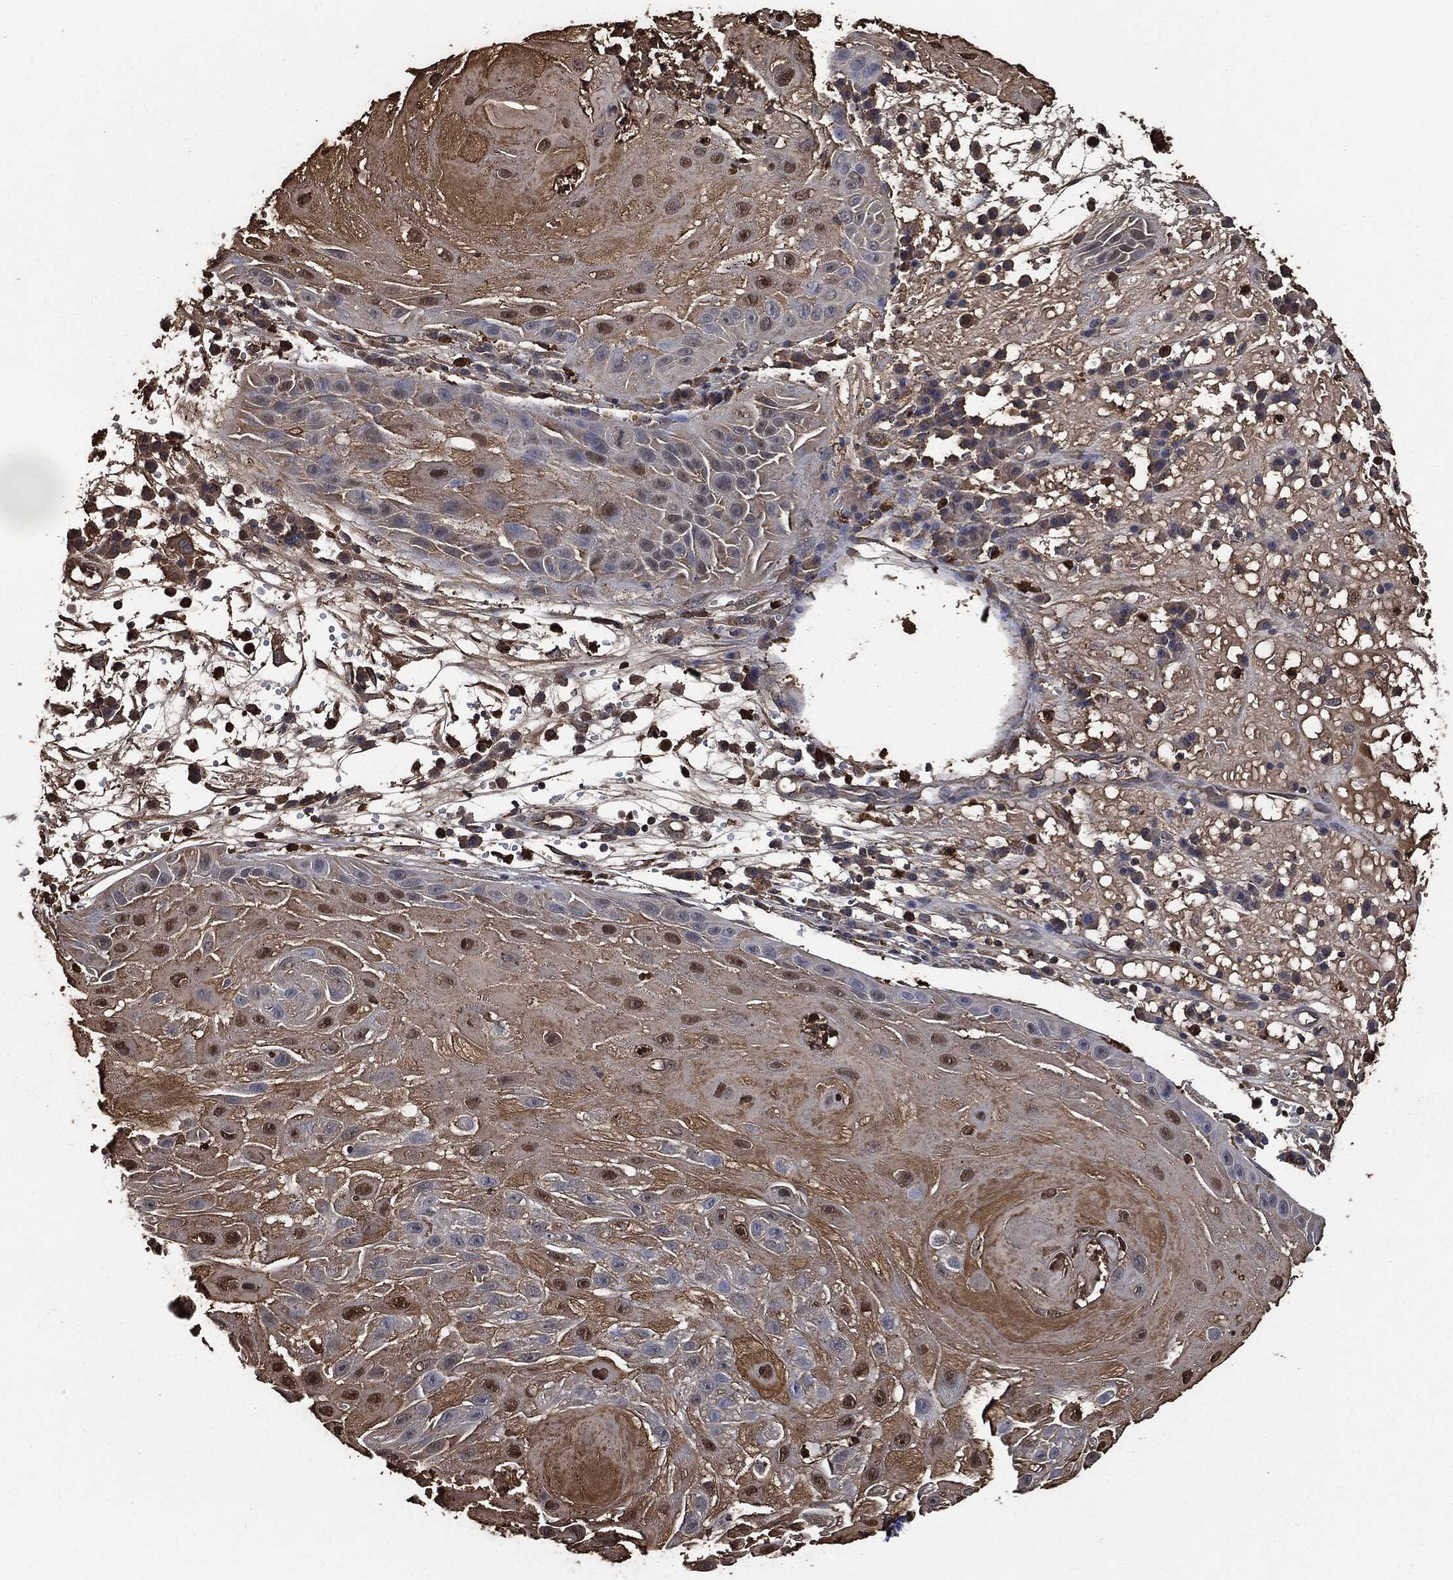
{"staining": {"intensity": "moderate", "quantity": "<25%", "location": "cytoplasmic/membranous"}, "tissue": "skin cancer", "cell_type": "Tumor cells", "image_type": "cancer", "snomed": [{"axis": "morphology", "description": "Normal tissue, NOS"}, {"axis": "morphology", "description": "Squamous cell carcinoma, NOS"}, {"axis": "topography", "description": "Skin"}], "caption": "A micrograph showing moderate cytoplasmic/membranous staining in approximately <25% of tumor cells in squamous cell carcinoma (skin), as visualized by brown immunohistochemical staining.", "gene": "S100A9", "patient": {"sex": "male", "age": 79}}